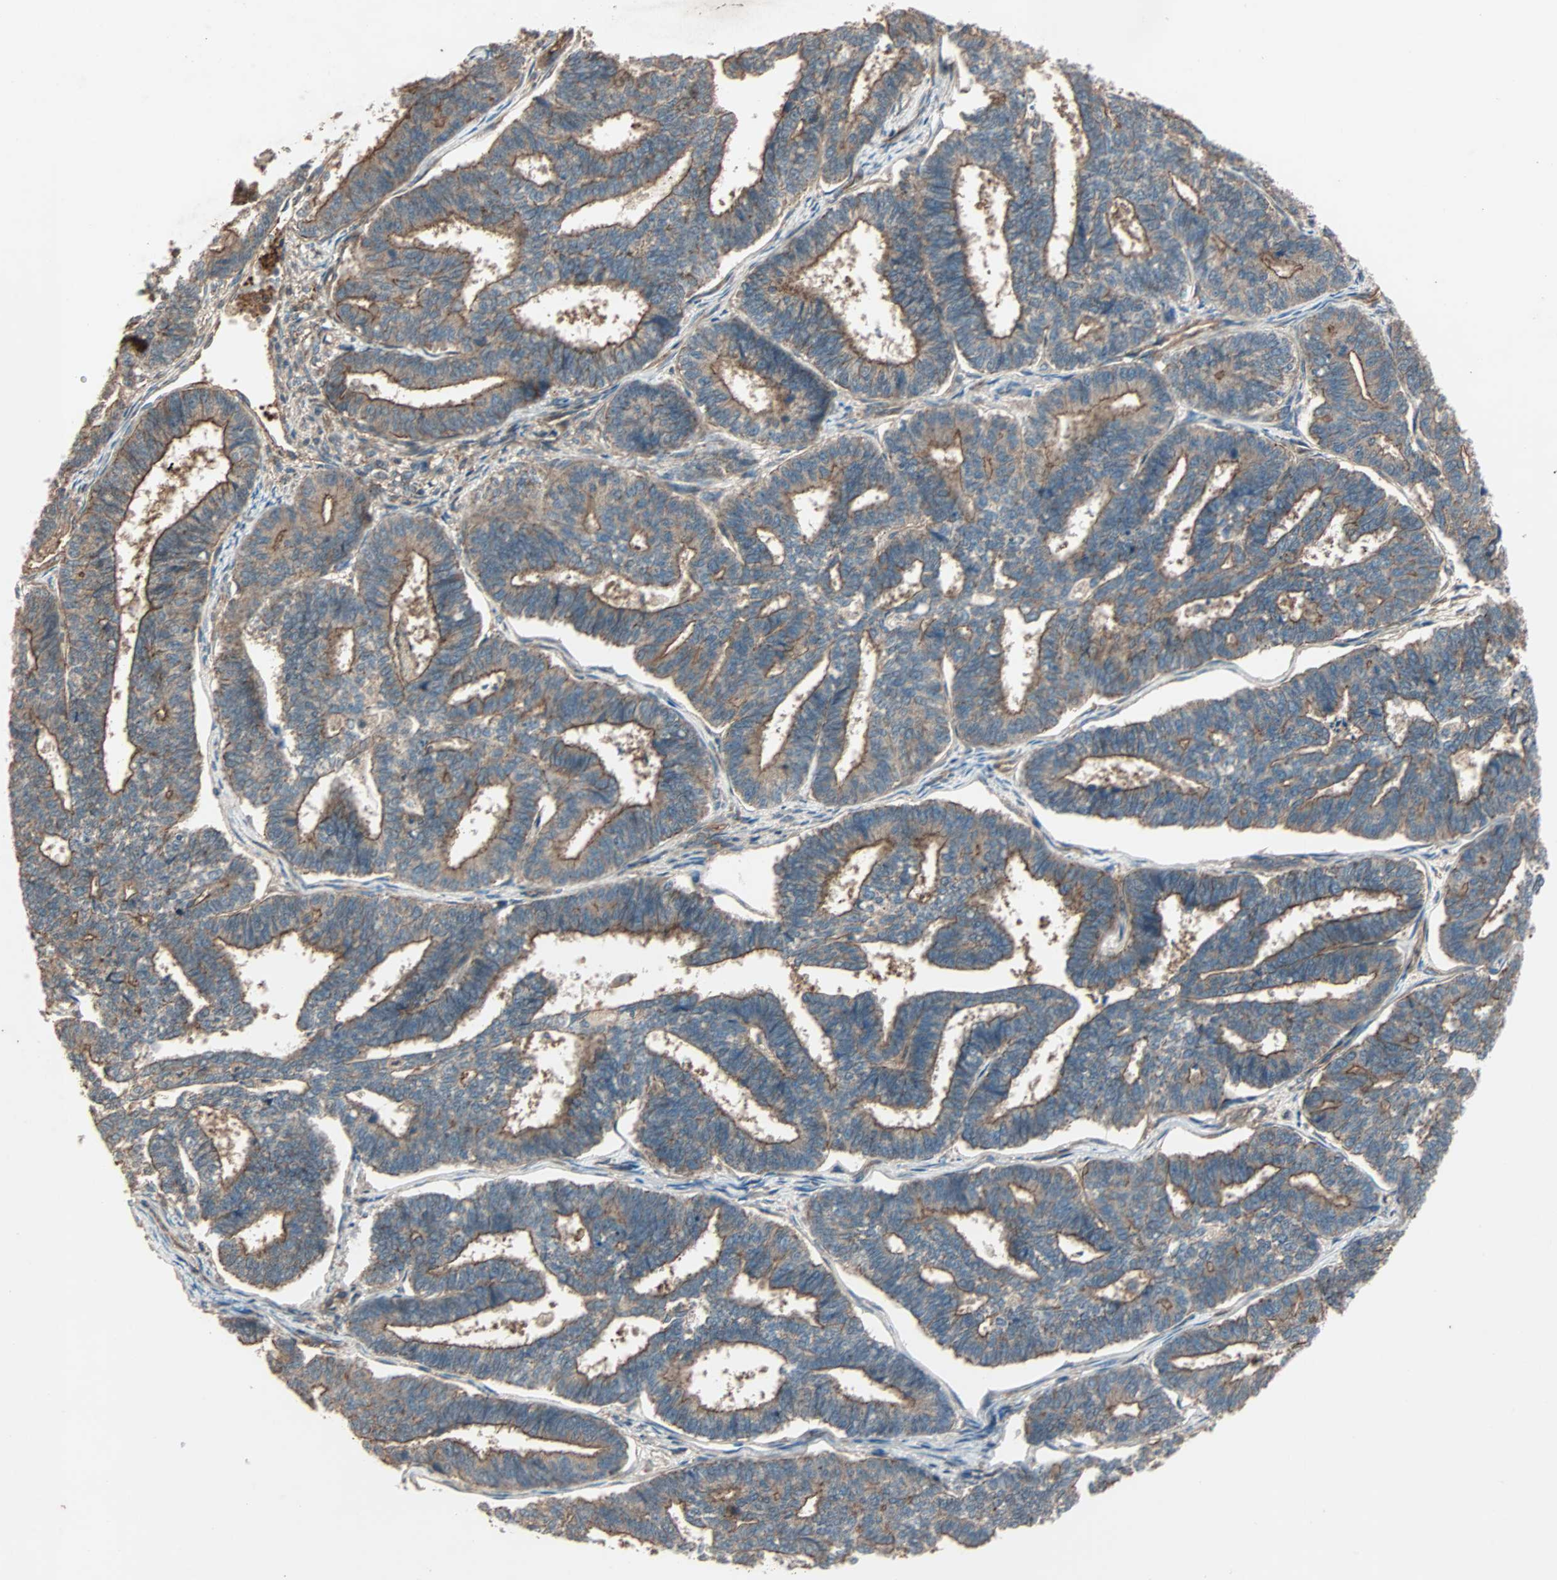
{"staining": {"intensity": "moderate", "quantity": ">75%", "location": "cytoplasmic/membranous"}, "tissue": "endometrial cancer", "cell_type": "Tumor cells", "image_type": "cancer", "snomed": [{"axis": "morphology", "description": "Adenocarcinoma, NOS"}, {"axis": "topography", "description": "Endometrium"}], "caption": "Protein staining by IHC displays moderate cytoplasmic/membranous positivity in about >75% of tumor cells in endometrial adenocarcinoma.", "gene": "GCK", "patient": {"sex": "female", "age": 70}}